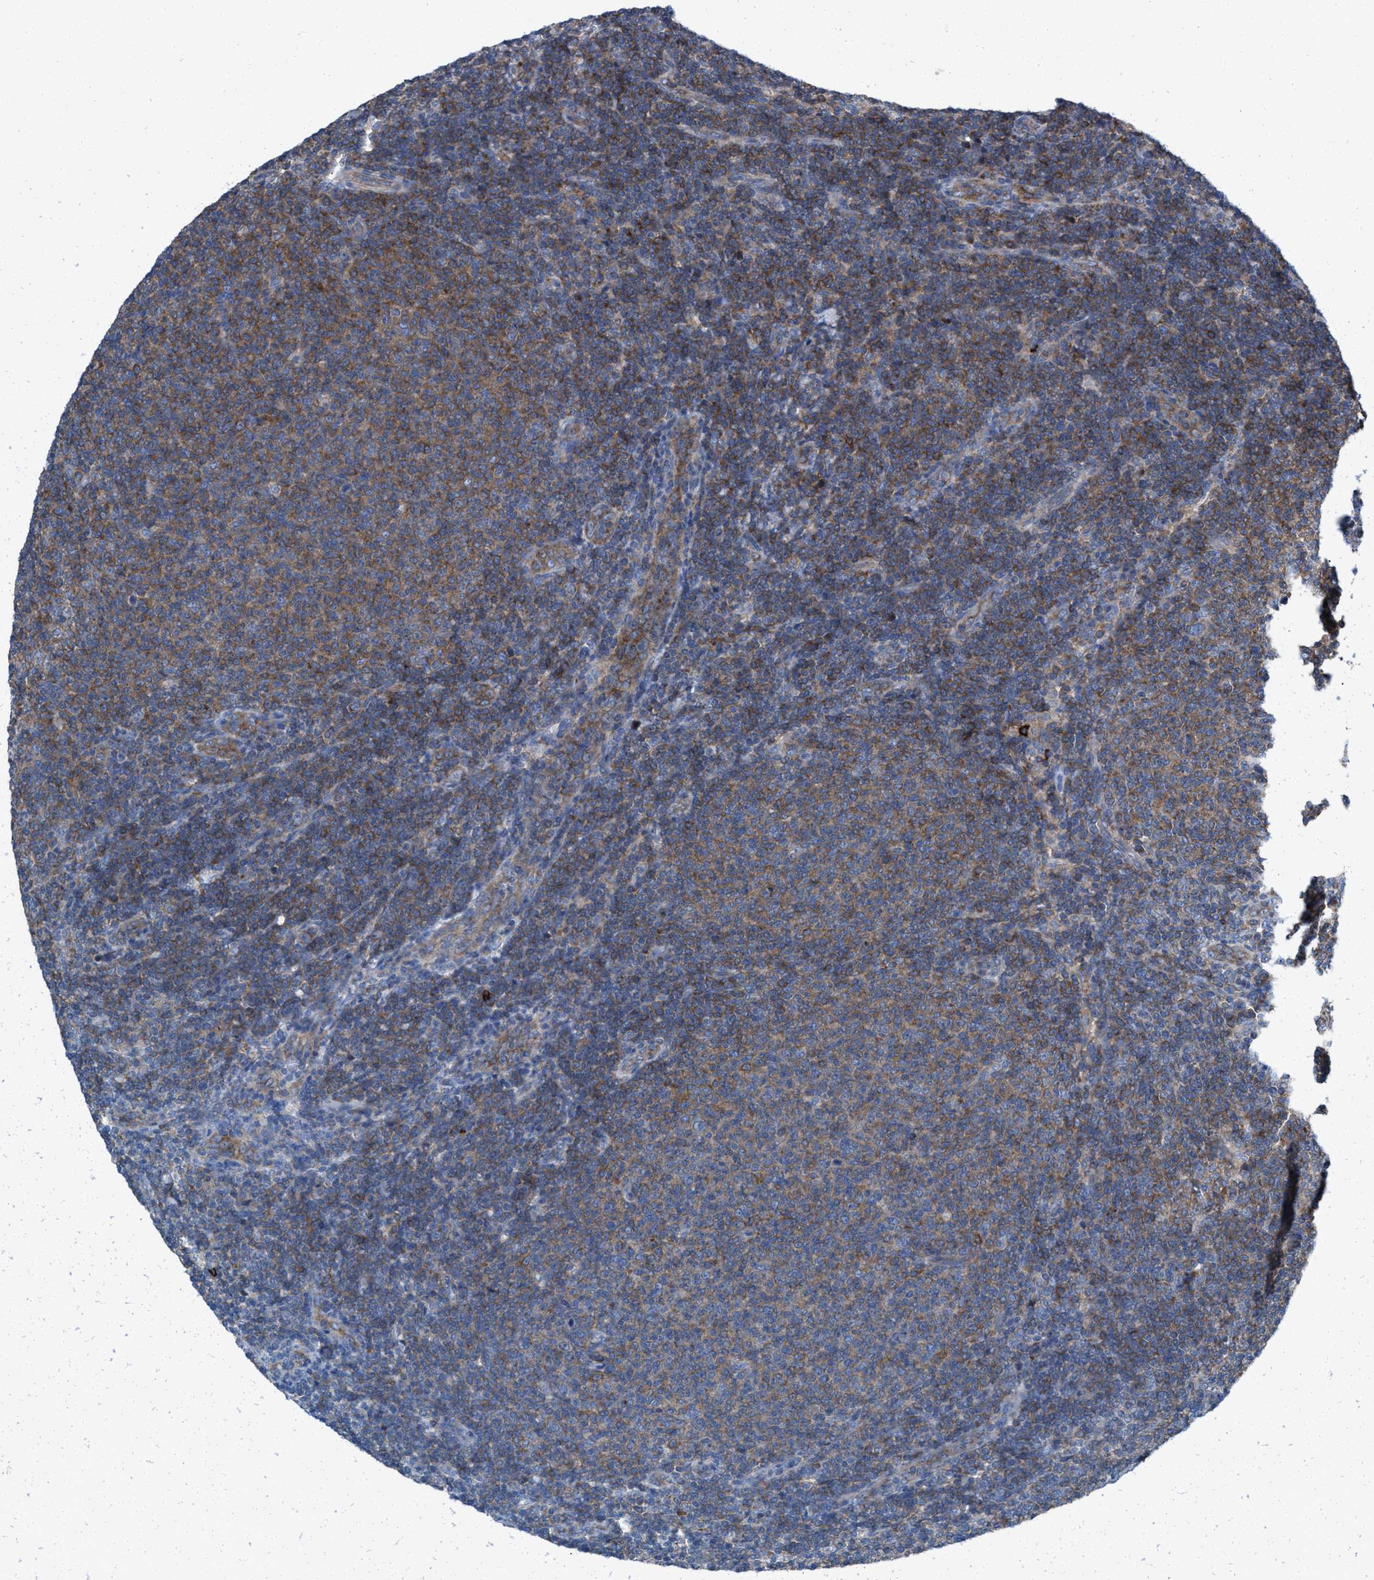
{"staining": {"intensity": "moderate", "quantity": ">75%", "location": "cytoplasmic/membranous"}, "tissue": "lymphoma", "cell_type": "Tumor cells", "image_type": "cancer", "snomed": [{"axis": "morphology", "description": "Malignant lymphoma, non-Hodgkin's type, Low grade"}, {"axis": "topography", "description": "Lymph node"}], "caption": "Brown immunohistochemical staining in human malignant lymphoma, non-Hodgkin's type (low-grade) exhibits moderate cytoplasmic/membranous expression in approximately >75% of tumor cells. (brown staining indicates protein expression, while blue staining denotes nuclei).", "gene": "NYAP1", "patient": {"sex": "male", "age": 66}}